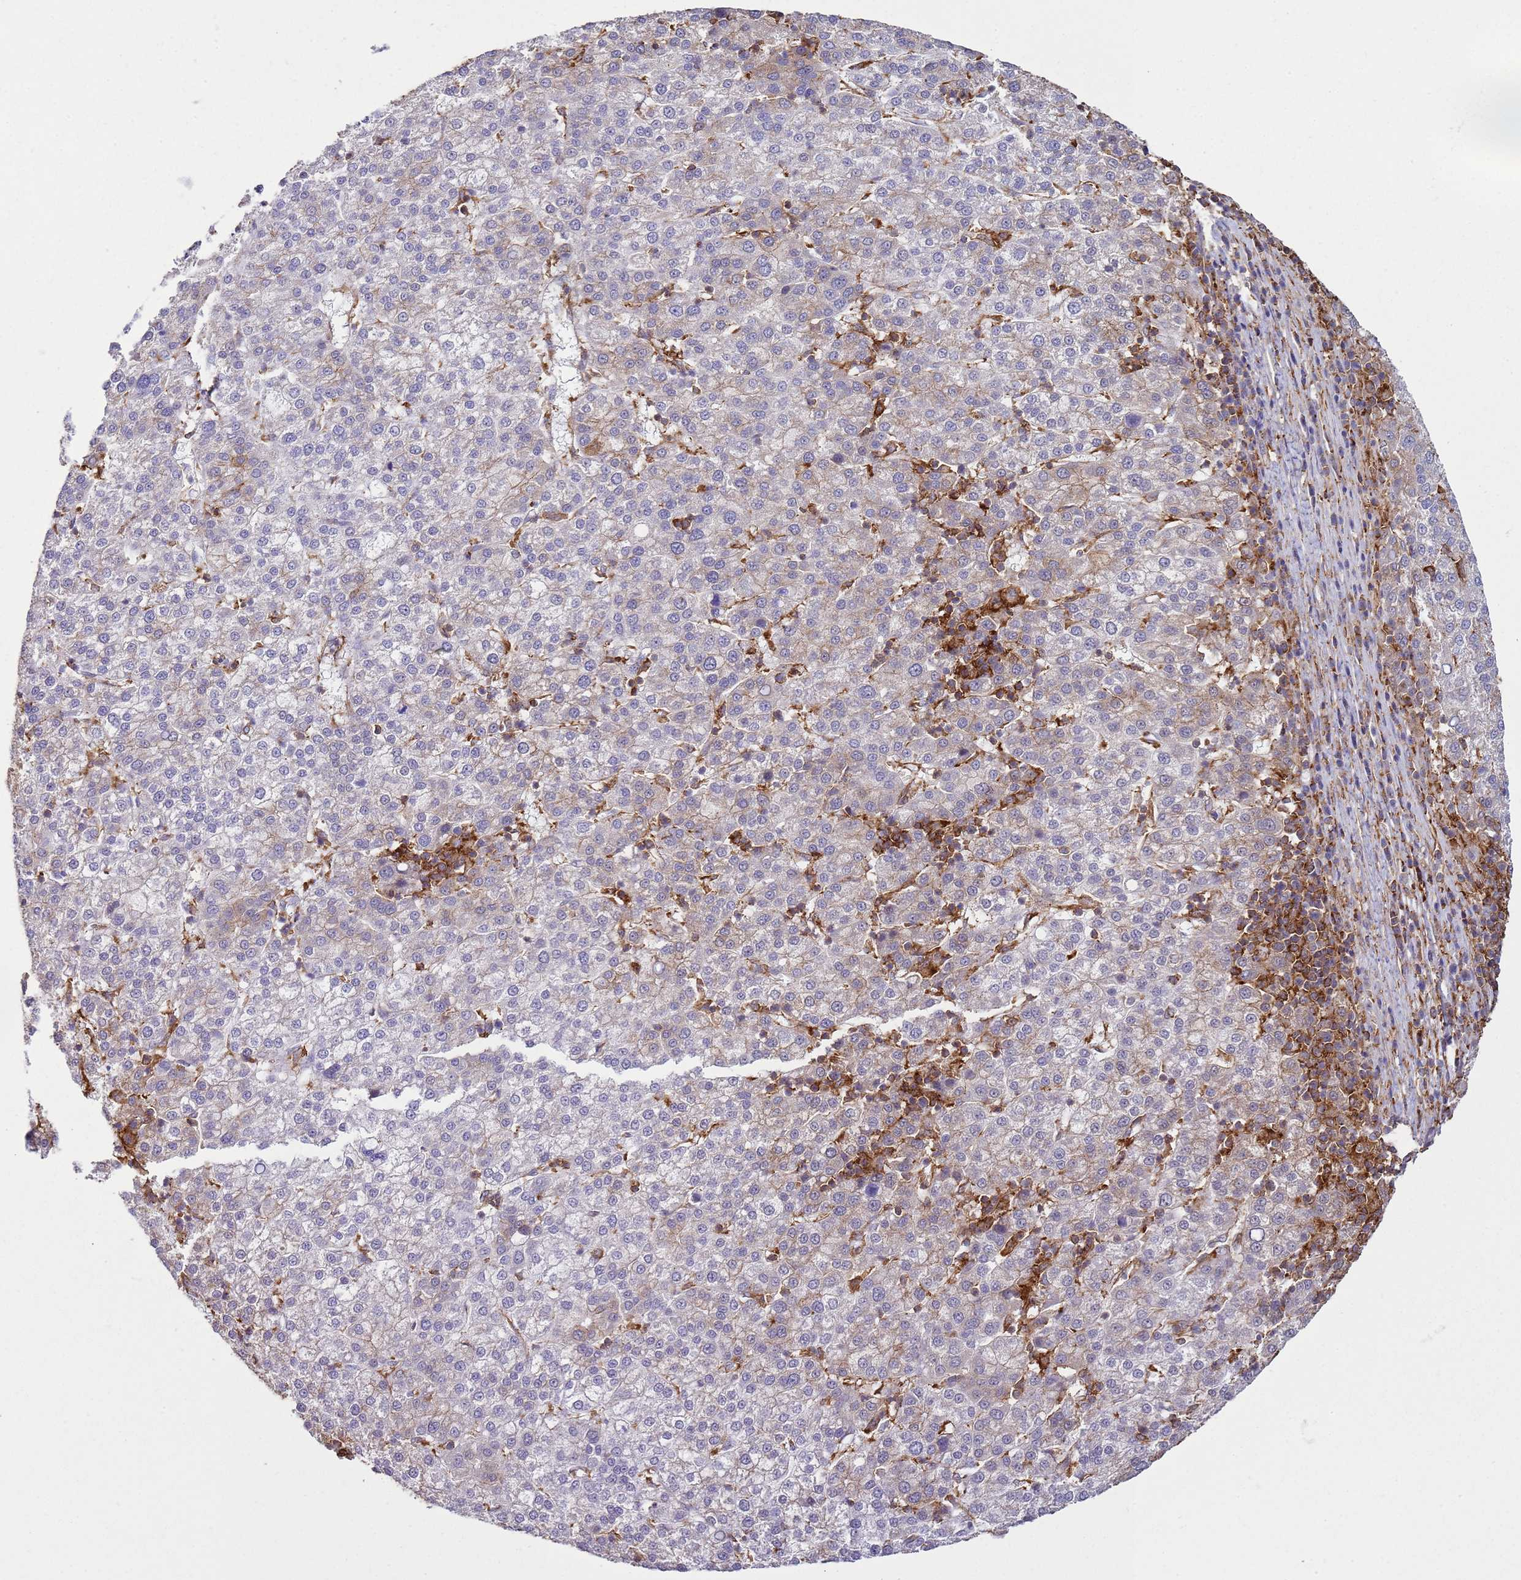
{"staining": {"intensity": "moderate", "quantity": "25%-75%", "location": "cytoplasmic/membranous"}, "tissue": "liver cancer", "cell_type": "Tumor cells", "image_type": "cancer", "snomed": [{"axis": "morphology", "description": "Carcinoma, Hepatocellular, NOS"}, {"axis": "topography", "description": "Liver"}], "caption": "The micrograph shows immunohistochemical staining of liver hepatocellular carcinoma. There is moderate cytoplasmic/membranous expression is identified in approximately 25%-75% of tumor cells.", "gene": "GABRE", "patient": {"sex": "female", "age": 58}}